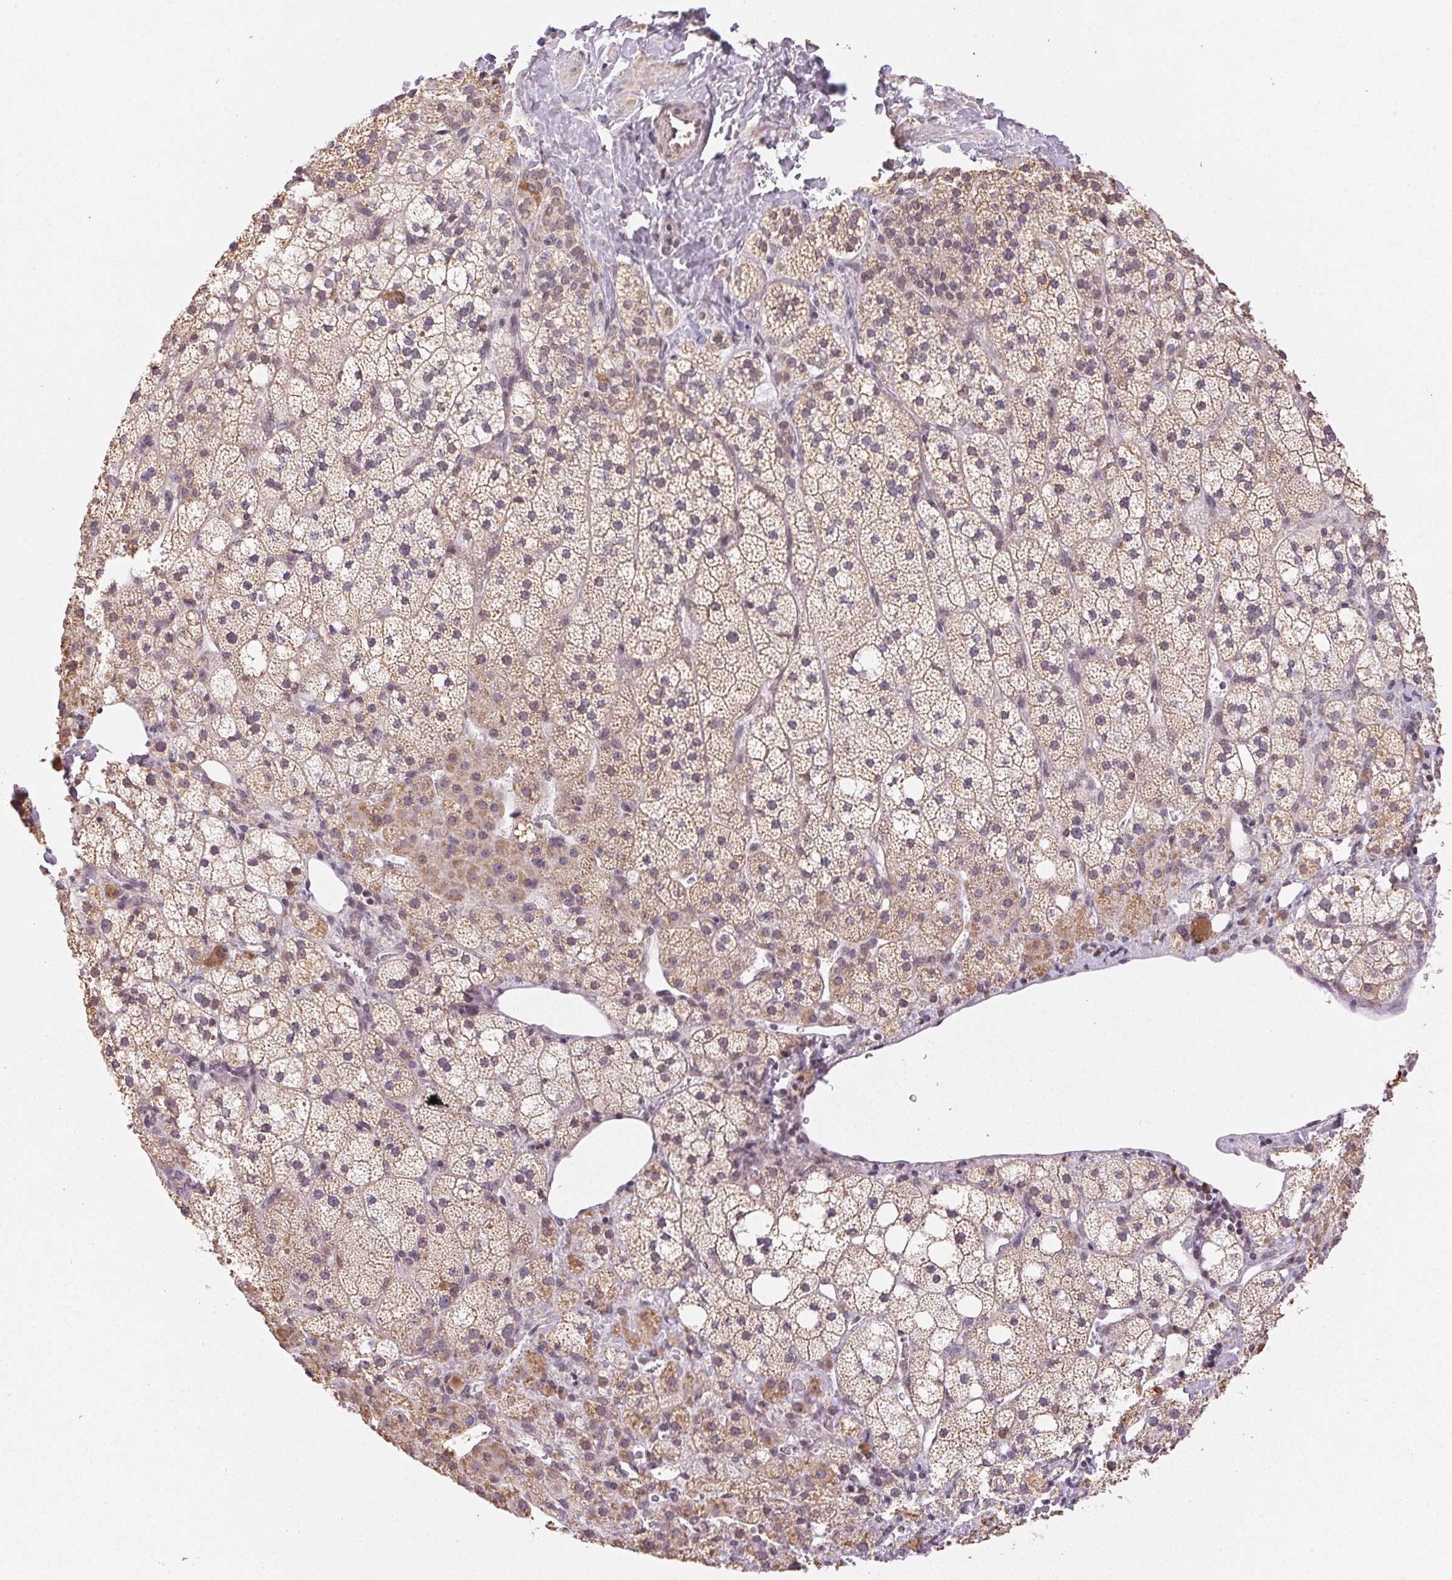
{"staining": {"intensity": "moderate", "quantity": "25%-75%", "location": "cytoplasmic/membranous"}, "tissue": "adrenal gland", "cell_type": "Glandular cells", "image_type": "normal", "snomed": [{"axis": "morphology", "description": "Normal tissue, NOS"}, {"axis": "topography", "description": "Adrenal gland"}], "caption": "DAB immunohistochemical staining of benign adrenal gland reveals moderate cytoplasmic/membranous protein positivity in about 25%-75% of glandular cells. (DAB (3,3'-diaminobenzidine) IHC with brightfield microscopy, high magnification).", "gene": "PIWIL4", "patient": {"sex": "male", "age": 53}}